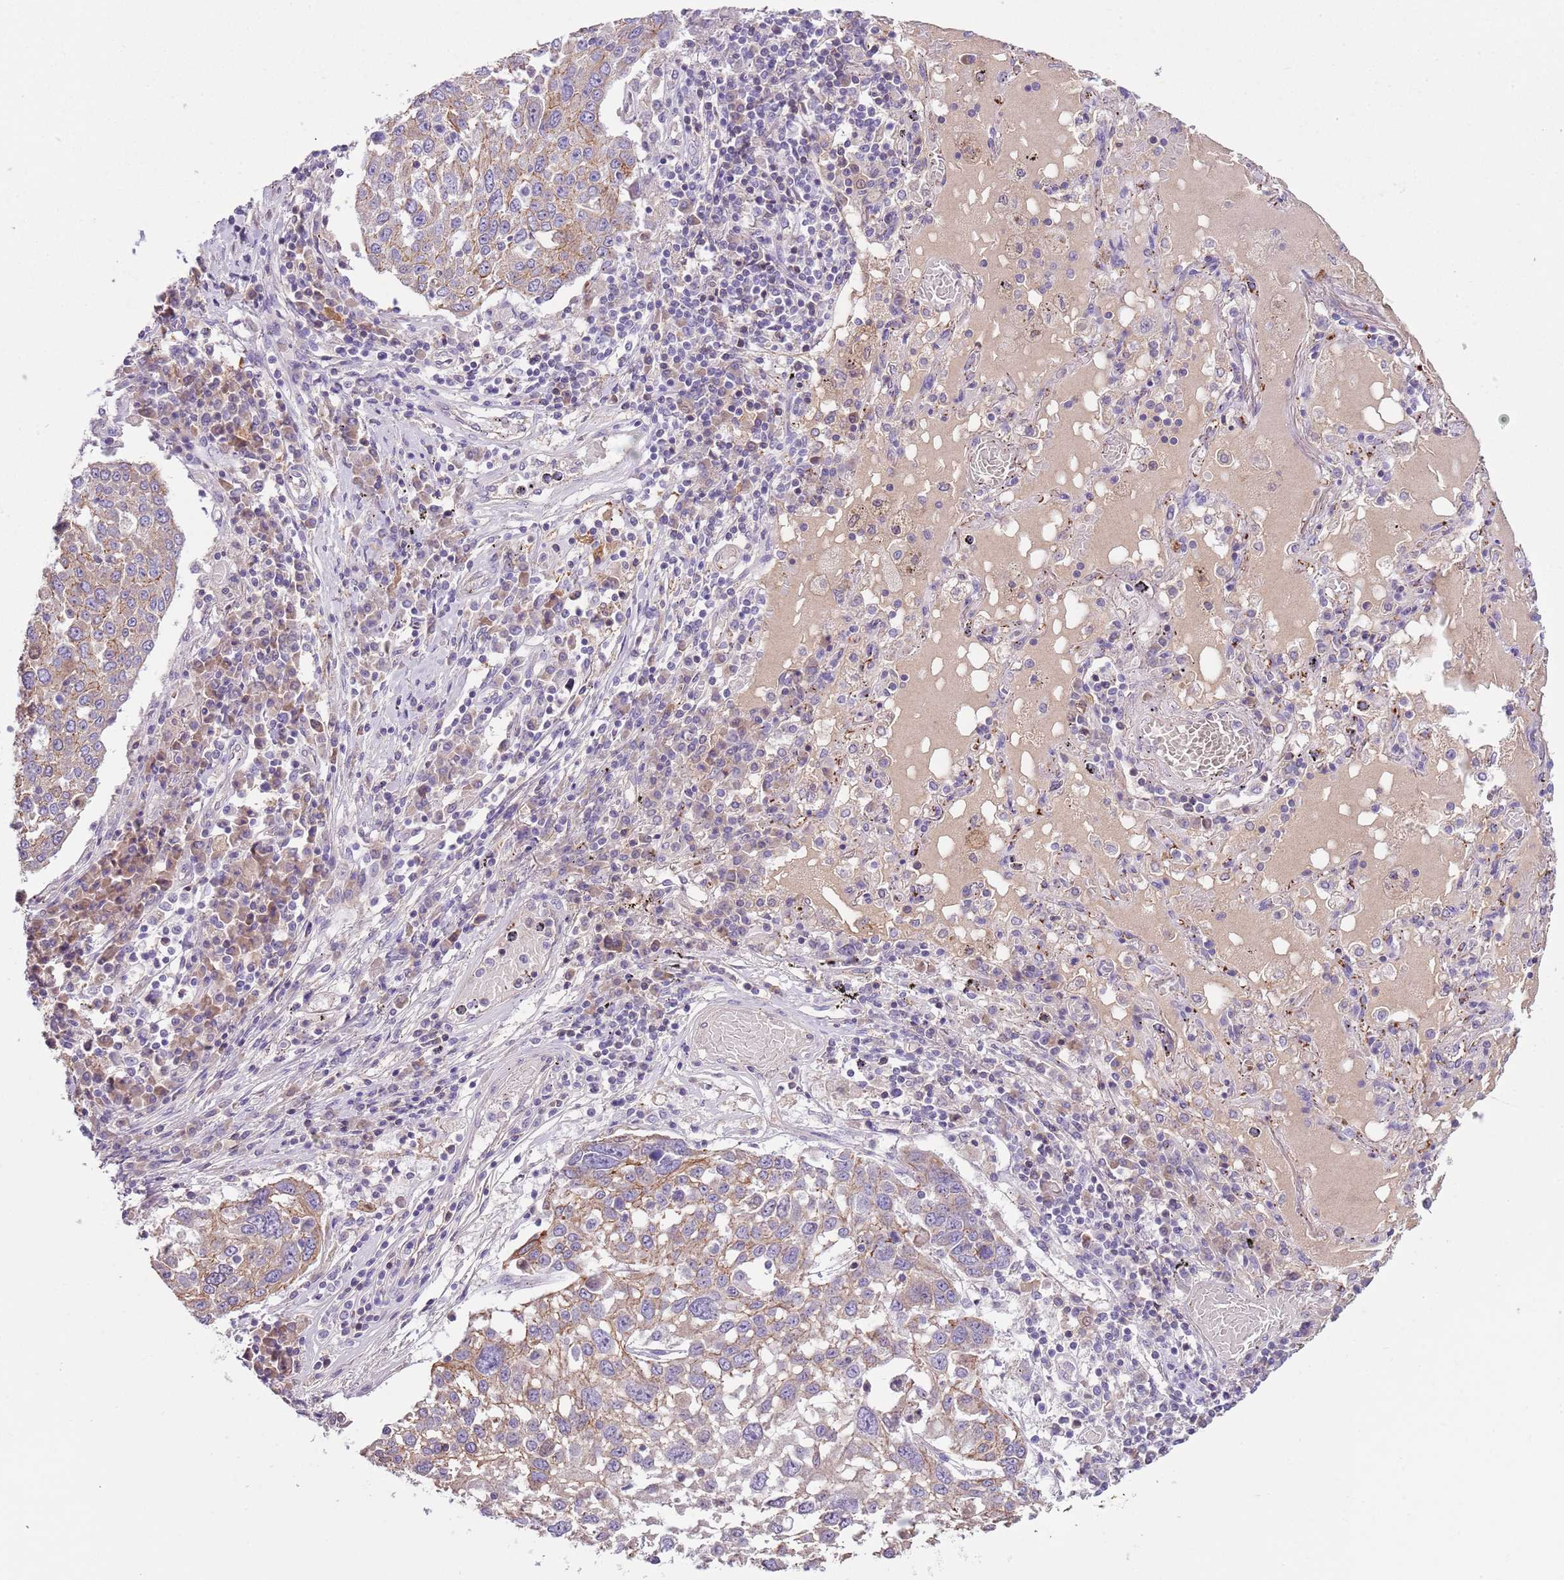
{"staining": {"intensity": "moderate", "quantity": "25%-75%", "location": "cytoplasmic/membranous"}, "tissue": "lung cancer", "cell_type": "Tumor cells", "image_type": "cancer", "snomed": [{"axis": "morphology", "description": "Squamous cell carcinoma, NOS"}, {"axis": "topography", "description": "Lung"}], "caption": "Immunohistochemistry (IHC) of lung squamous cell carcinoma demonstrates medium levels of moderate cytoplasmic/membranous positivity in approximately 25%-75% of tumor cells.", "gene": "HES3", "patient": {"sex": "male", "age": 65}}